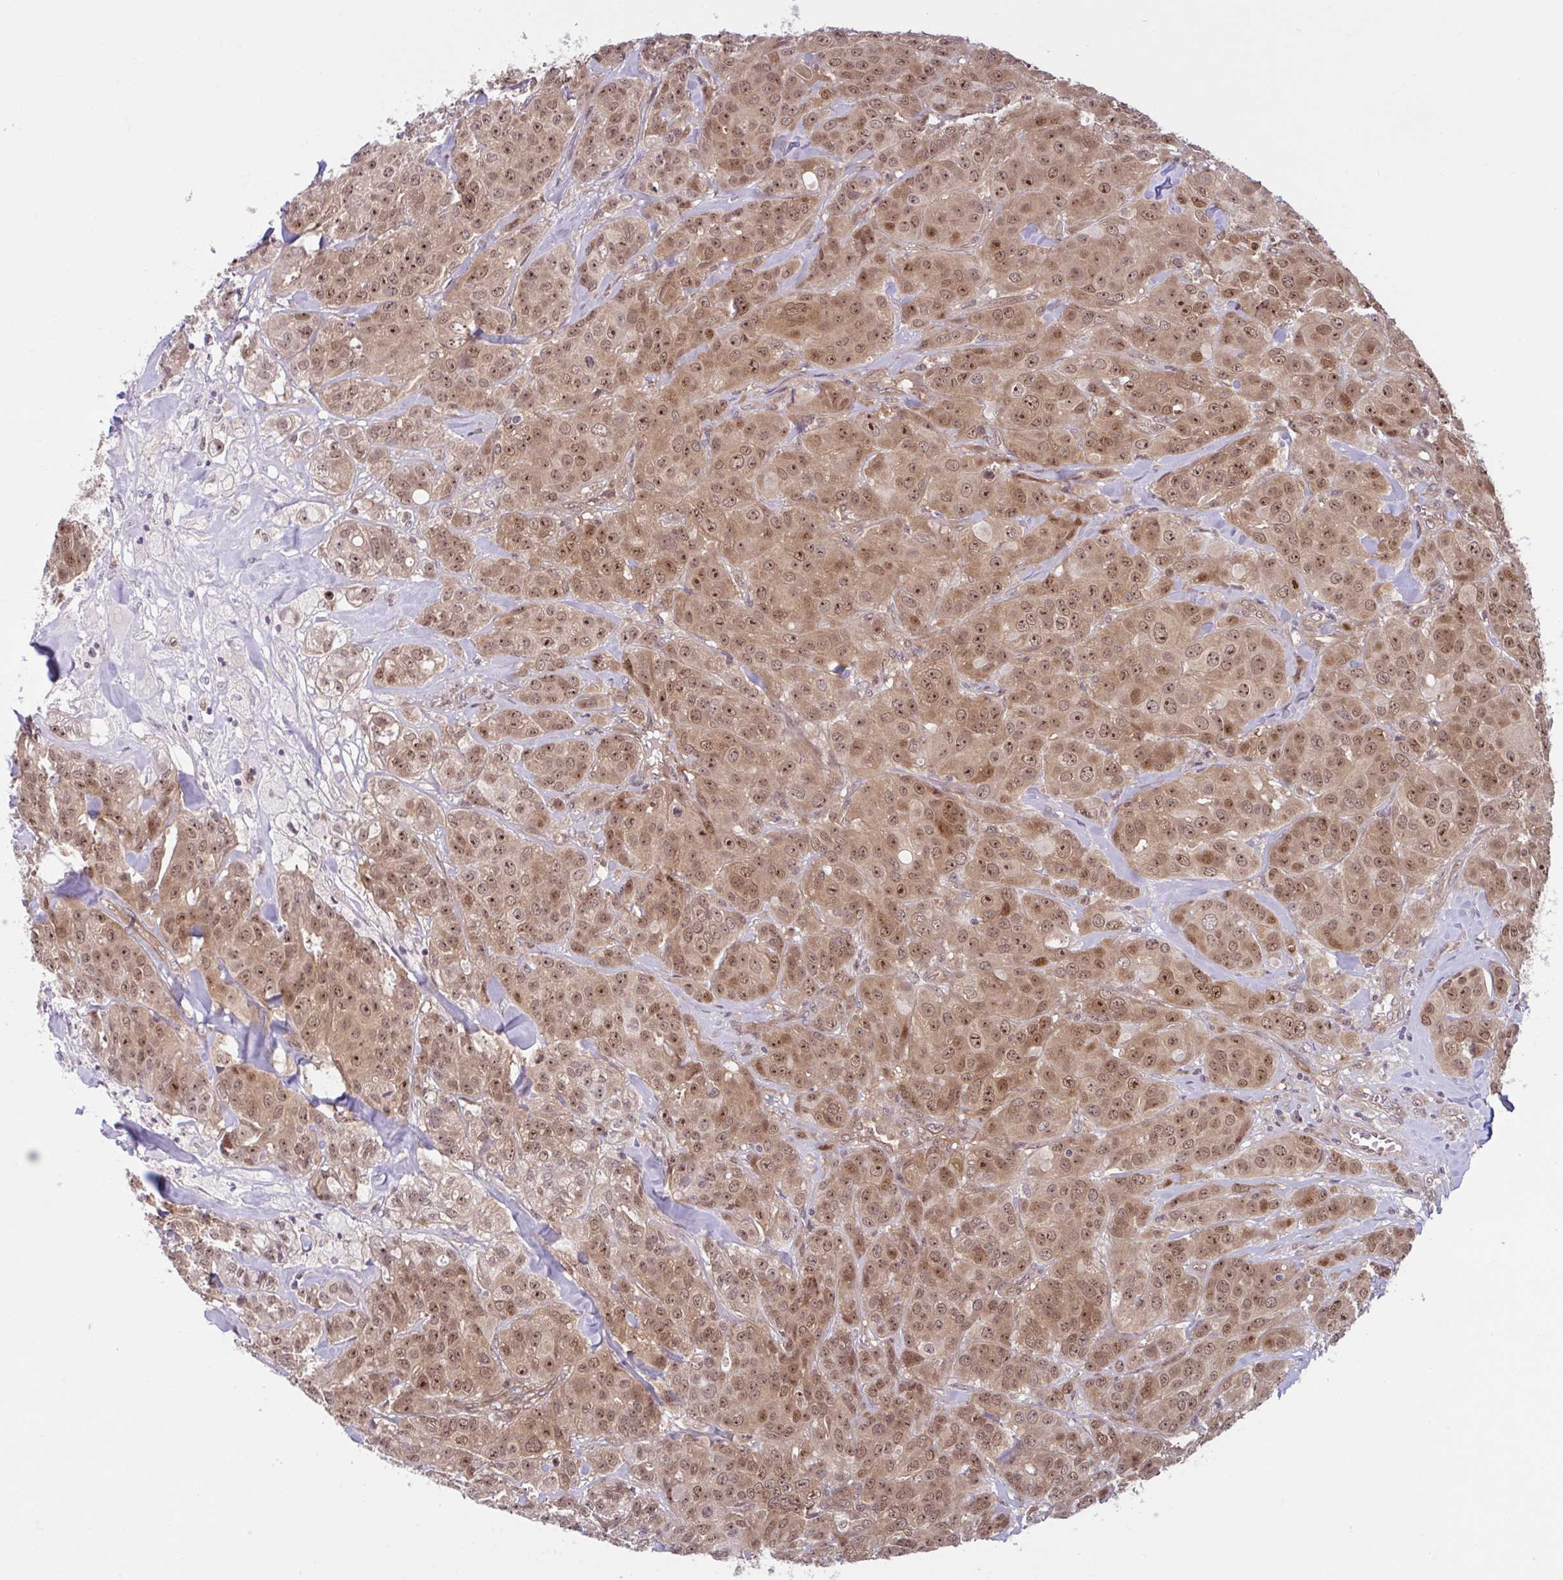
{"staining": {"intensity": "strong", "quantity": ">75%", "location": "cytoplasmic/membranous,nuclear"}, "tissue": "breast cancer", "cell_type": "Tumor cells", "image_type": "cancer", "snomed": [{"axis": "morphology", "description": "Normal tissue, NOS"}, {"axis": "morphology", "description": "Duct carcinoma"}, {"axis": "topography", "description": "Breast"}], "caption": "The image demonstrates a brown stain indicating the presence of a protein in the cytoplasmic/membranous and nuclear of tumor cells in intraductal carcinoma (breast).", "gene": "HMBS", "patient": {"sex": "female", "age": 43}}